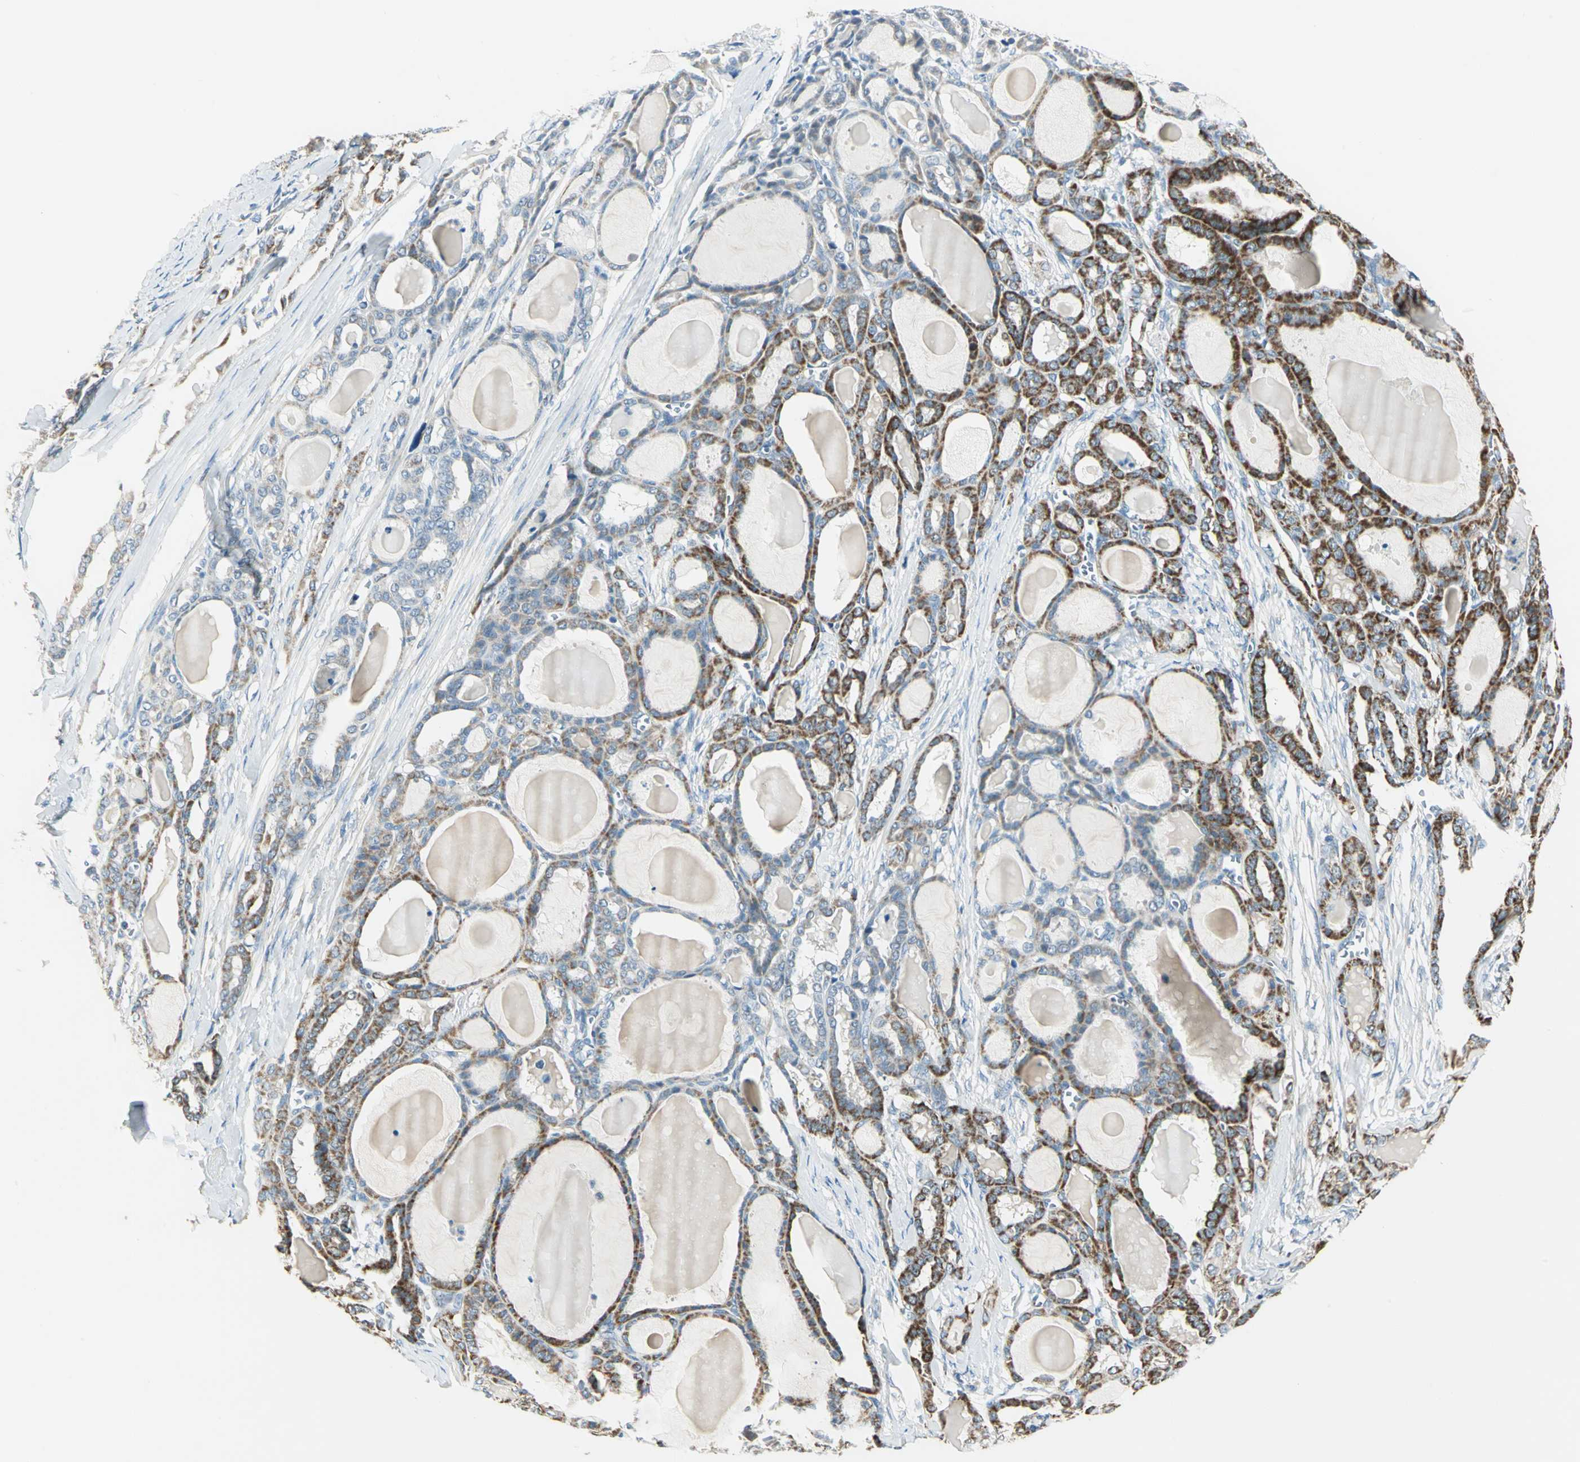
{"staining": {"intensity": "strong", "quantity": ">75%", "location": "cytoplasmic/membranous"}, "tissue": "thyroid cancer", "cell_type": "Tumor cells", "image_type": "cancer", "snomed": [{"axis": "morphology", "description": "Carcinoma, NOS"}, {"axis": "topography", "description": "Thyroid gland"}], "caption": "Brown immunohistochemical staining in human thyroid carcinoma demonstrates strong cytoplasmic/membranous expression in about >75% of tumor cells.", "gene": "ACADM", "patient": {"sex": "female", "age": 91}}